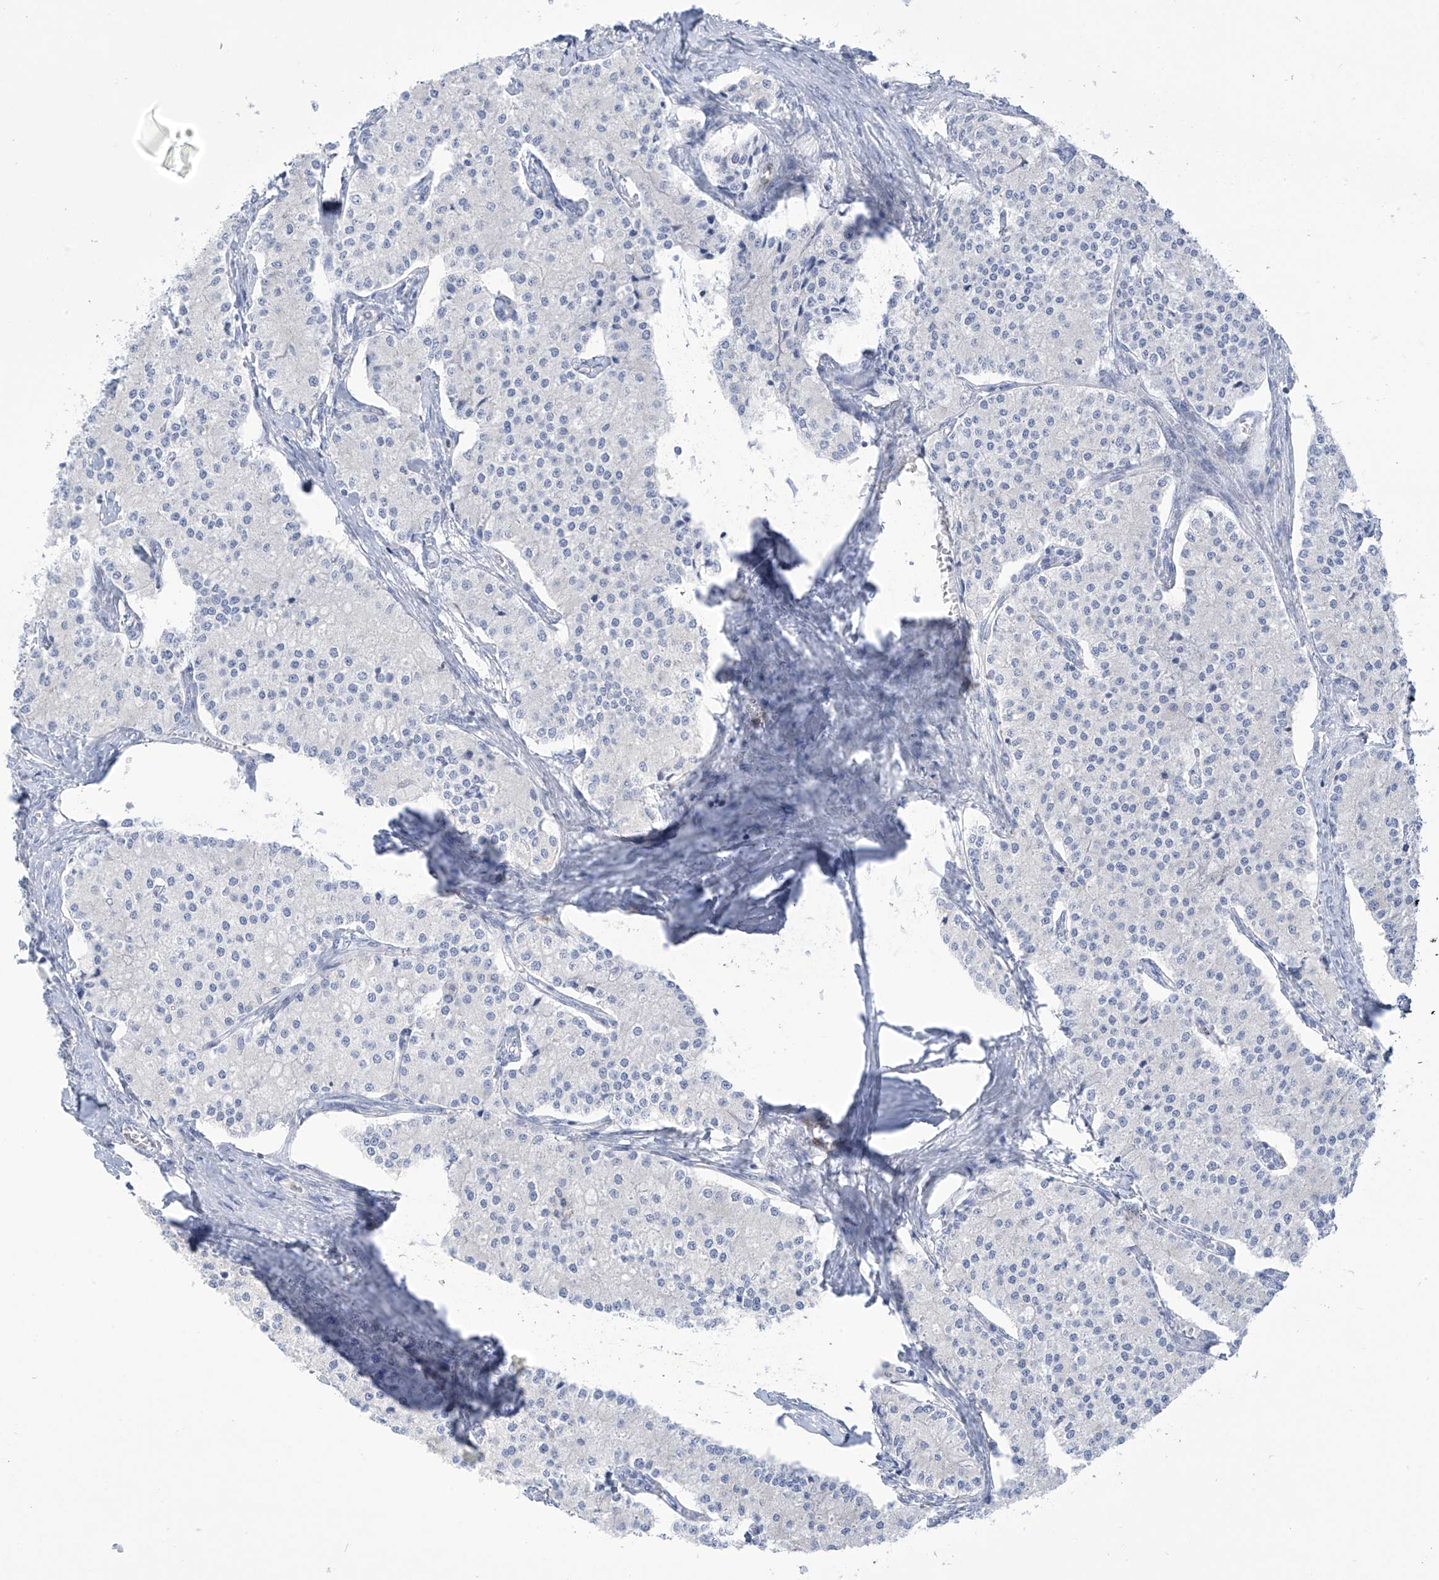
{"staining": {"intensity": "negative", "quantity": "none", "location": "none"}, "tissue": "carcinoid", "cell_type": "Tumor cells", "image_type": "cancer", "snomed": [{"axis": "morphology", "description": "Carcinoid, malignant, NOS"}, {"axis": "topography", "description": "Colon"}], "caption": "This micrograph is of carcinoid stained with immunohistochemistry (IHC) to label a protein in brown with the nuclei are counter-stained blue. There is no positivity in tumor cells. Nuclei are stained in blue.", "gene": "FABP2", "patient": {"sex": "female", "age": 52}}